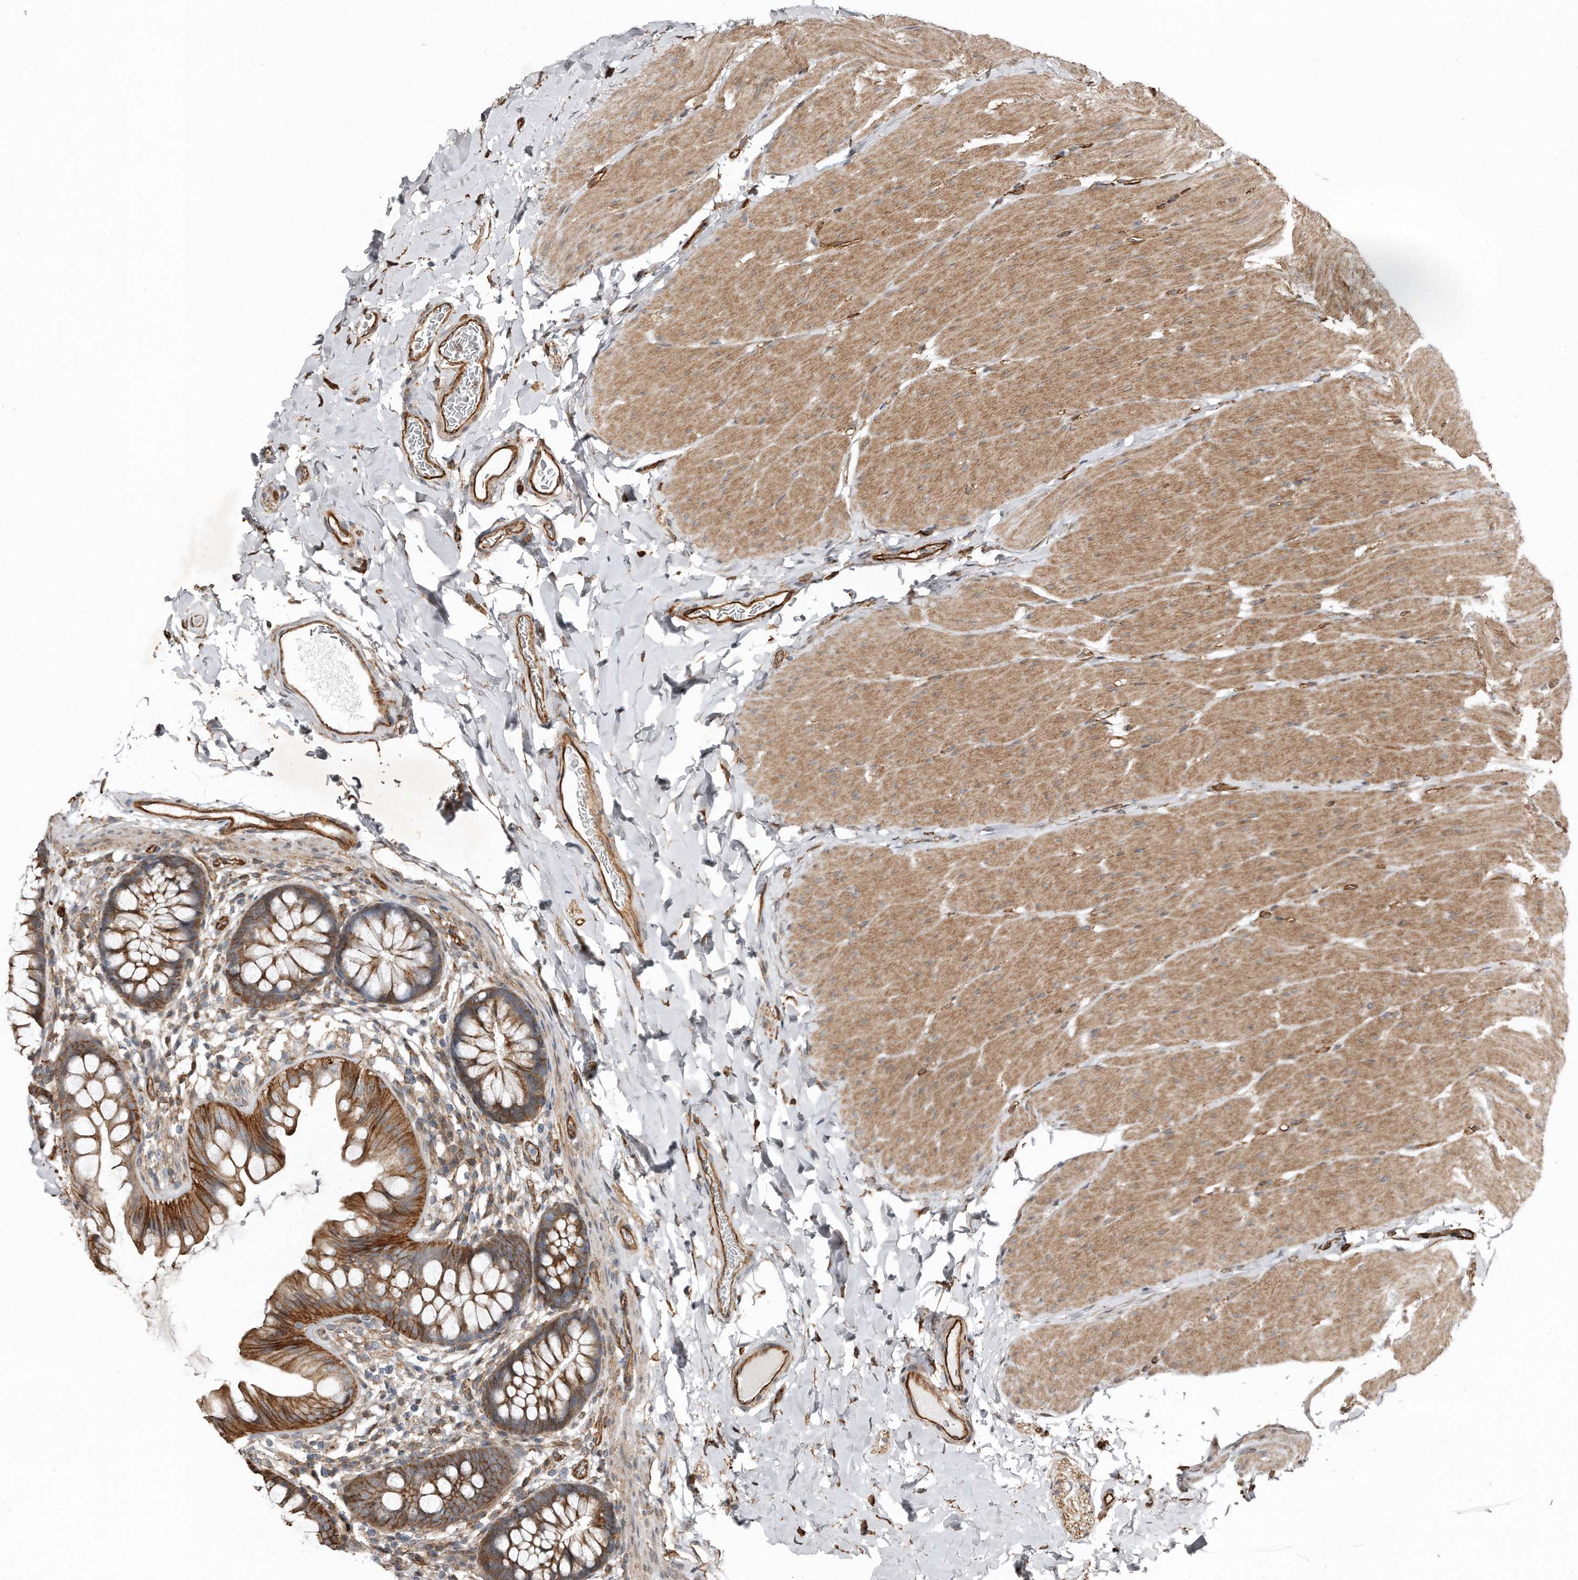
{"staining": {"intensity": "strong", "quantity": ">75%", "location": "cytoplasmic/membranous"}, "tissue": "colon", "cell_type": "Endothelial cells", "image_type": "normal", "snomed": [{"axis": "morphology", "description": "Normal tissue, NOS"}, {"axis": "topography", "description": "Colon"}], "caption": "Immunohistochemistry (DAB (3,3'-diaminobenzidine)) staining of unremarkable human colon demonstrates strong cytoplasmic/membranous protein expression in approximately >75% of endothelial cells.", "gene": "SNAP47", "patient": {"sex": "female", "age": 62}}